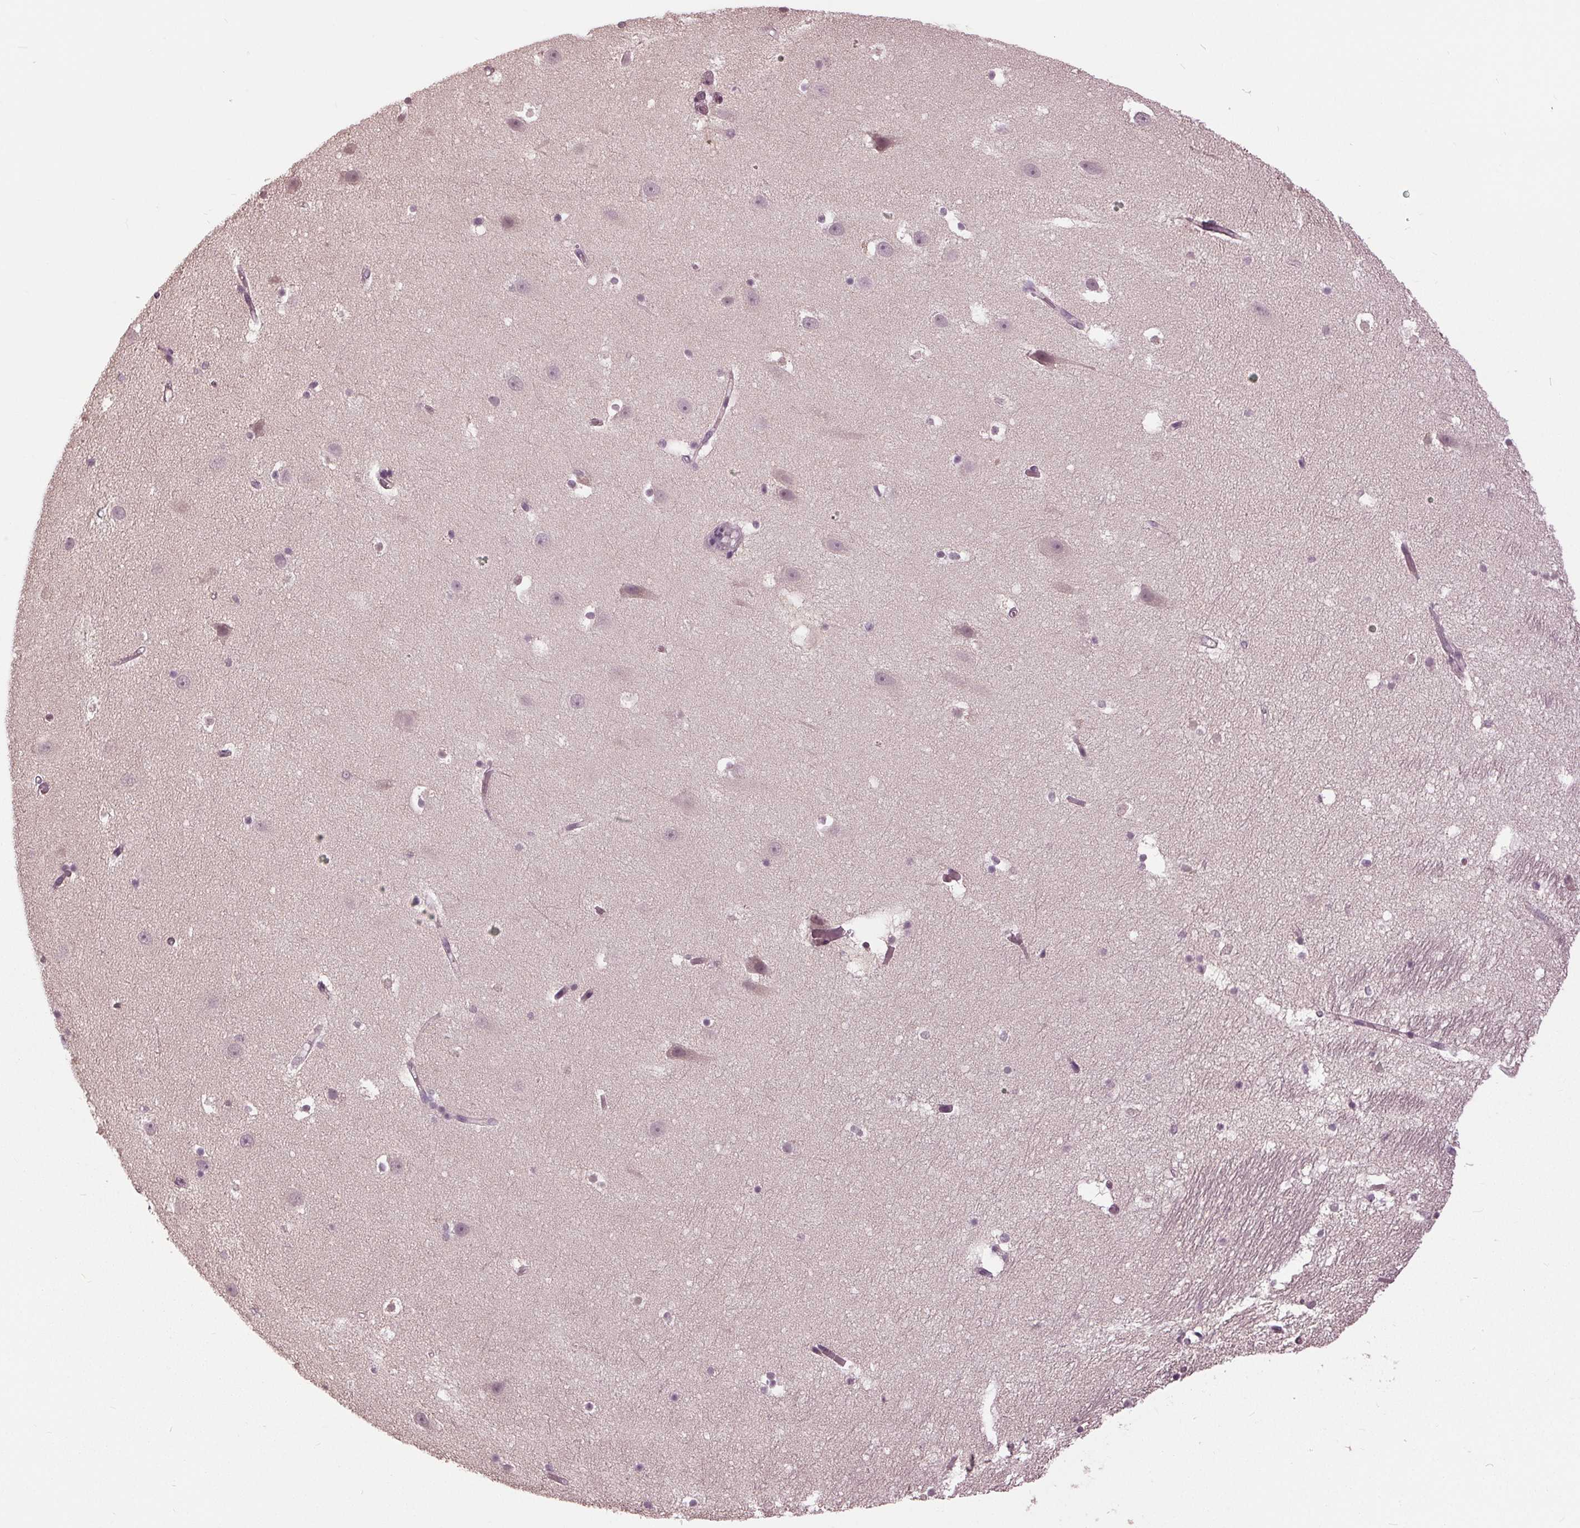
{"staining": {"intensity": "negative", "quantity": "none", "location": "none"}, "tissue": "hippocampus", "cell_type": "Glial cells", "image_type": "normal", "snomed": [{"axis": "morphology", "description": "Normal tissue, NOS"}, {"axis": "topography", "description": "Hippocampus"}], "caption": "High power microscopy image of an immunohistochemistry (IHC) image of unremarkable hippocampus, revealing no significant staining in glial cells.", "gene": "SIGLEC6", "patient": {"sex": "male", "age": 26}}